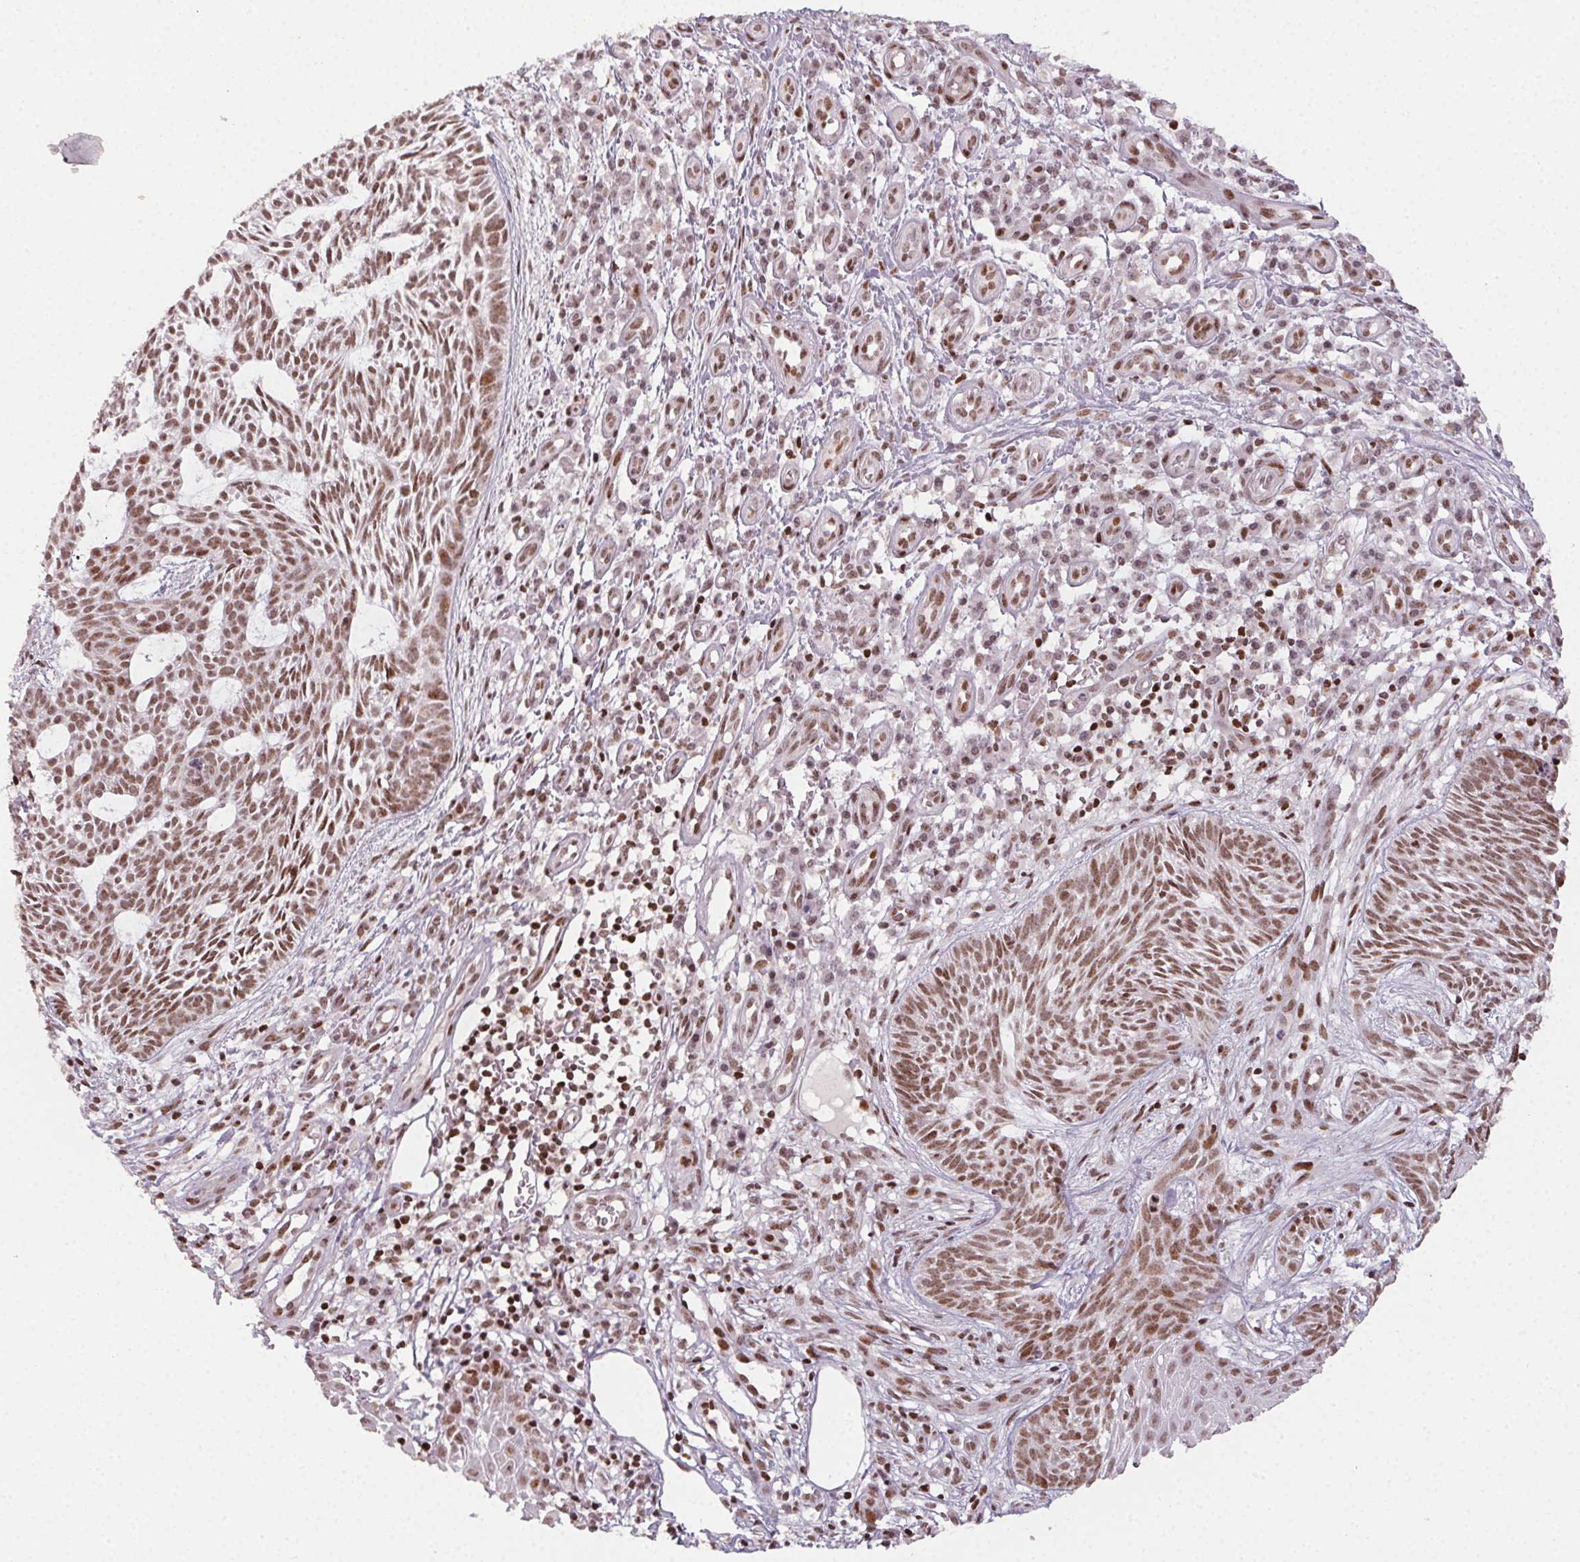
{"staining": {"intensity": "moderate", "quantity": ">75%", "location": "nuclear"}, "tissue": "skin cancer", "cell_type": "Tumor cells", "image_type": "cancer", "snomed": [{"axis": "morphology", "description": "Basal cell carcinoma"}, {"axis": "topography", "description": "Skin"}], "caption": "Skin cancer (basal cell carcinoma) stained for a protein (brown) displays moderate nuclear positive positivity in about >75% of tumor cells.", "gene": "KMT2A", "patient": {"sex": "male", "age": 59}}